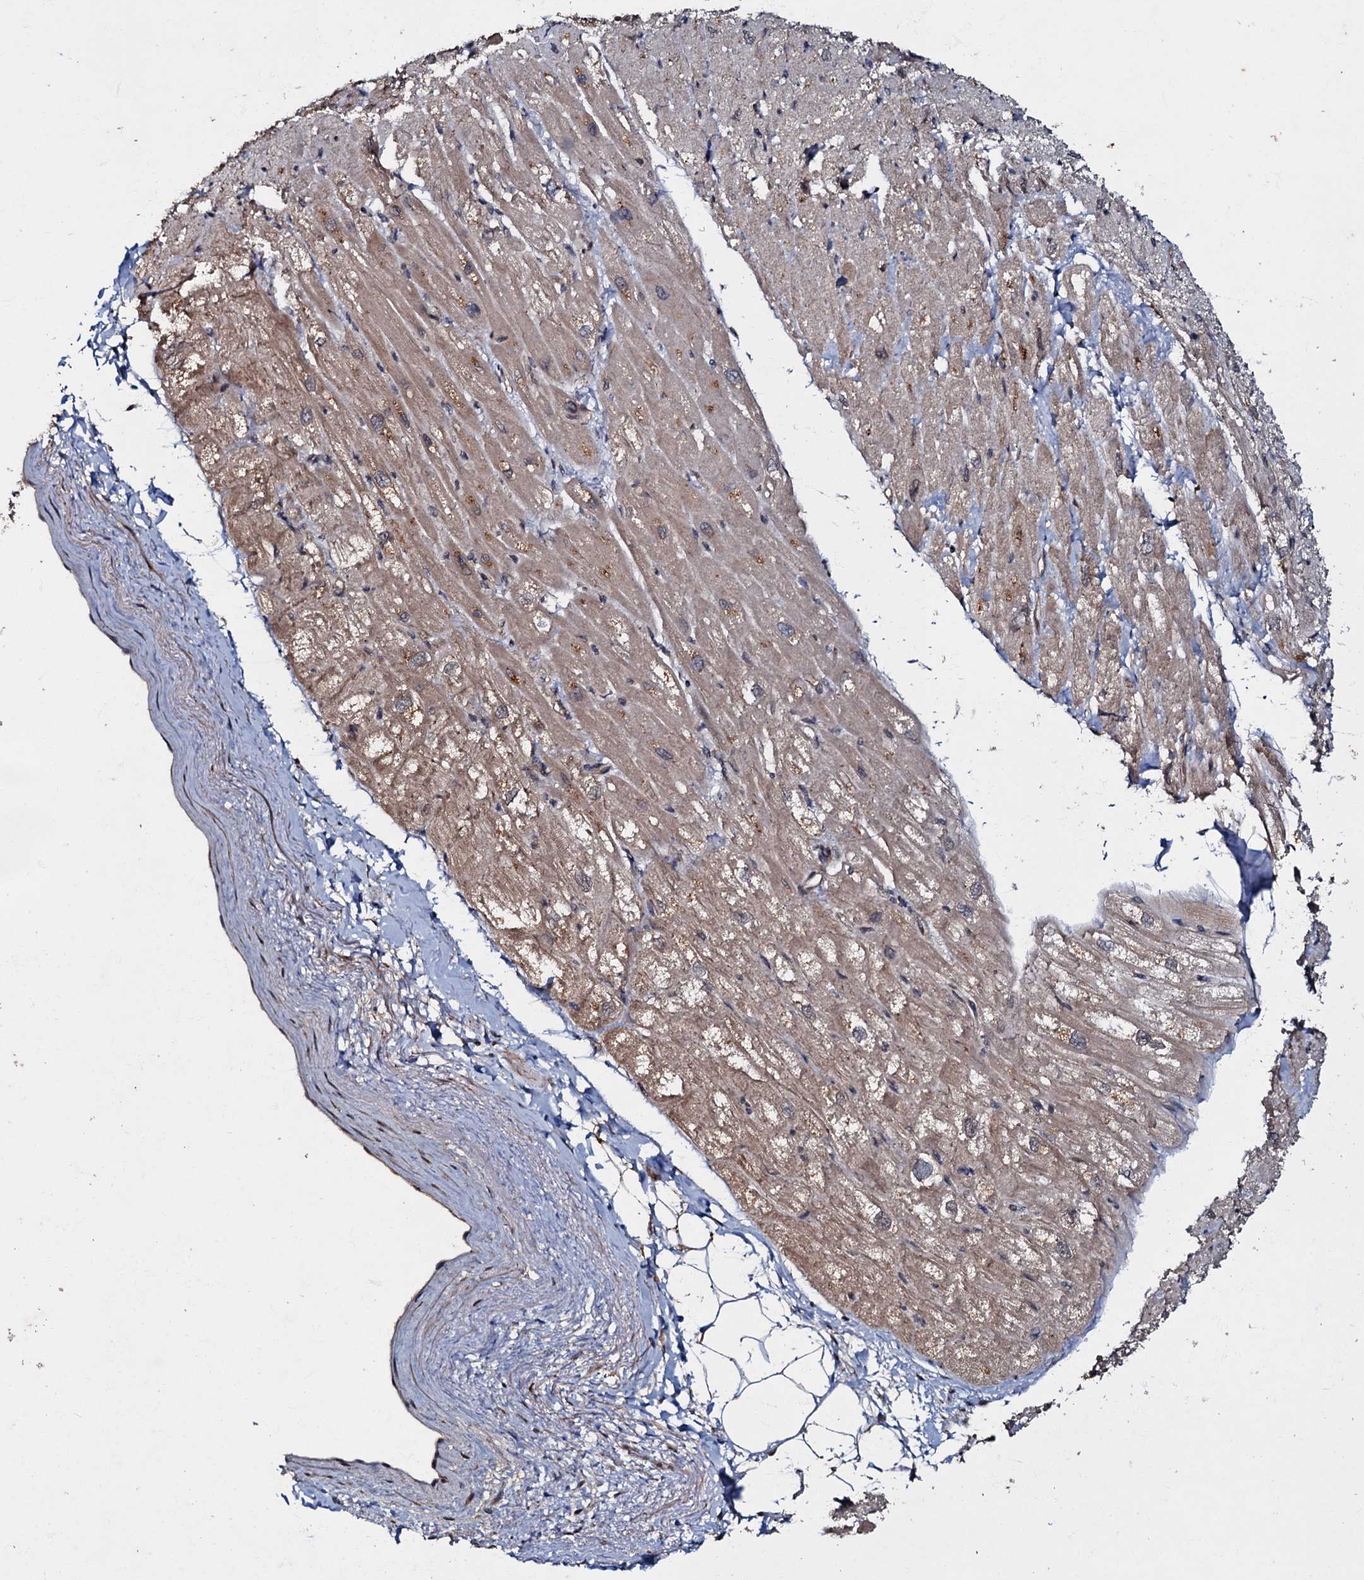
{"staining": {"intensity": "weak", "quantity": ">75%", "location": "cytoplasmic/membranous"}, "tissue": "heart muscle", "cell_type": "Cardiomyocytes", "image_type": "normal", "snomed": [{"axis": "morphology", "description": "Normal tissue, NOS"}, {"axis": "topography", "description": "Heart"}], "caption": "Unremarkable heart muscle was stained to show a protein in brown. There is low levels of weak cytoplasmic/membranous positivity in about >75% of cardiomyocytes. The protein is stained brown, and the nuclei are stained in blue (DAB IHC with brightfield microscopy, high magnification).", "gene": "MANSC4", "patient": {"sex": "male", "age": 50}}